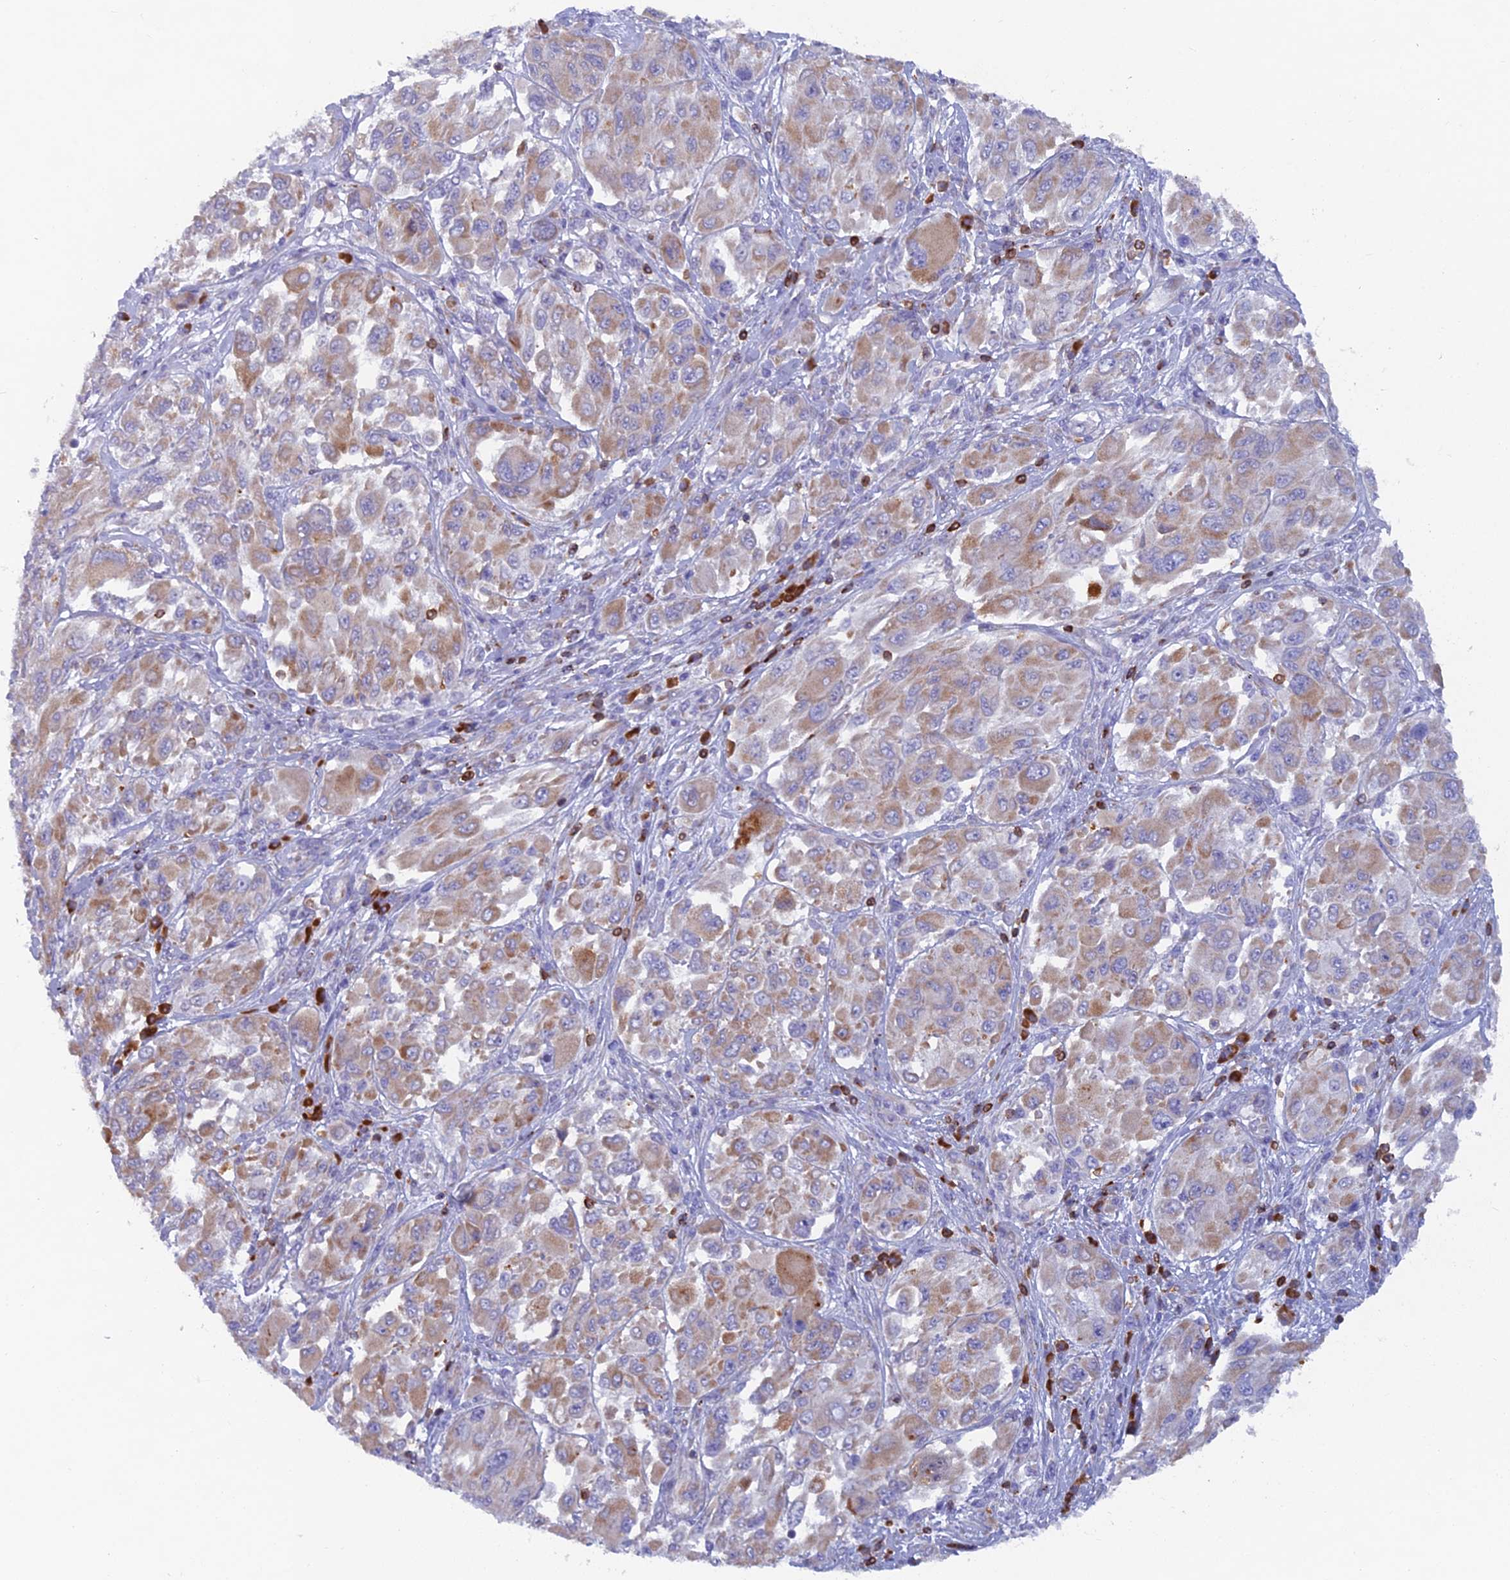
{"staining": {"intensity": "weak", "quantity": ">75%", "location": "cytoplasmic/membranous"}, "tissue": "melanoma", "cell_type": "Tumor cells", "image_type": "cancer", "snomed": [{"axis": "morphology", "description": "Malignant melanoma, NOS"}, {"axis": "topography", "description": "Skin"}], "caption": "Tumor cells display weak cytoplasmic/membranous expression in about >75% of cells in melanoma.", "gene": "ABI3BP", "patient": {"sex": "female", "age": 91}}